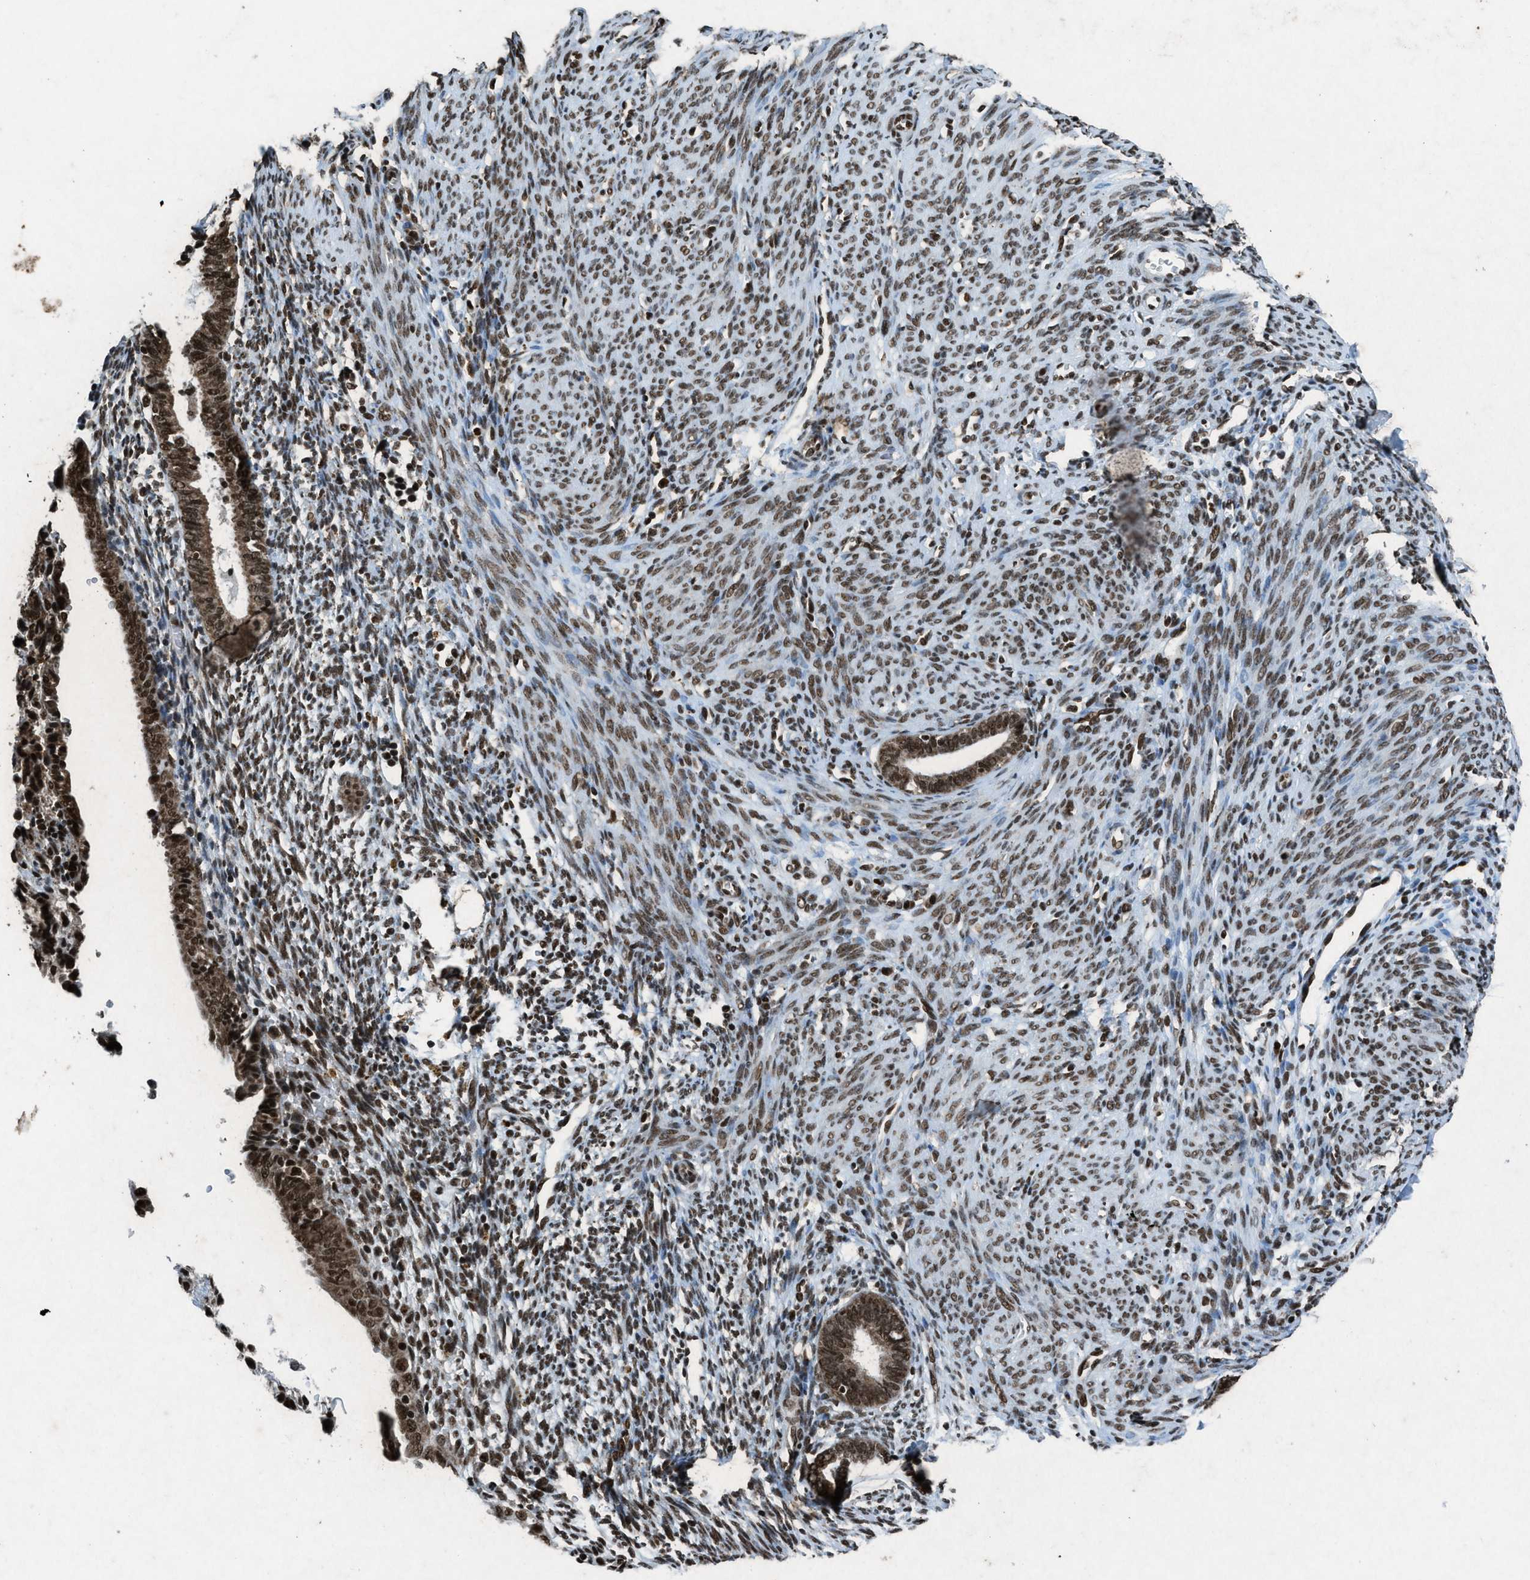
{"staining": {"intensity": "strong", "quantity": "<25%", "location": "nuclear"}, "tissue": "endometrium", "cell_type": "Cells in endometrial stroma", "image_type": "normal", "snomed": [{"axis": "morphology", "description": "Normal tissue, NOS"}, {"axis": "morphology", "description": "Adenocarcinoma, NOS"}, {"axis": "topography", "description": "Endometrium"}, {"axis": "topography", "description": "Ovary"}], "caption": "Immunohistochemistry (IHC) image of normal human endometrium stained for a protein (brown), which exhibits medium levels of strong nuclear expression in approximately <25% of cells in endometrial stroma.", "gene": "NXF1", "patient": {"sex": "female", "age": 68}}